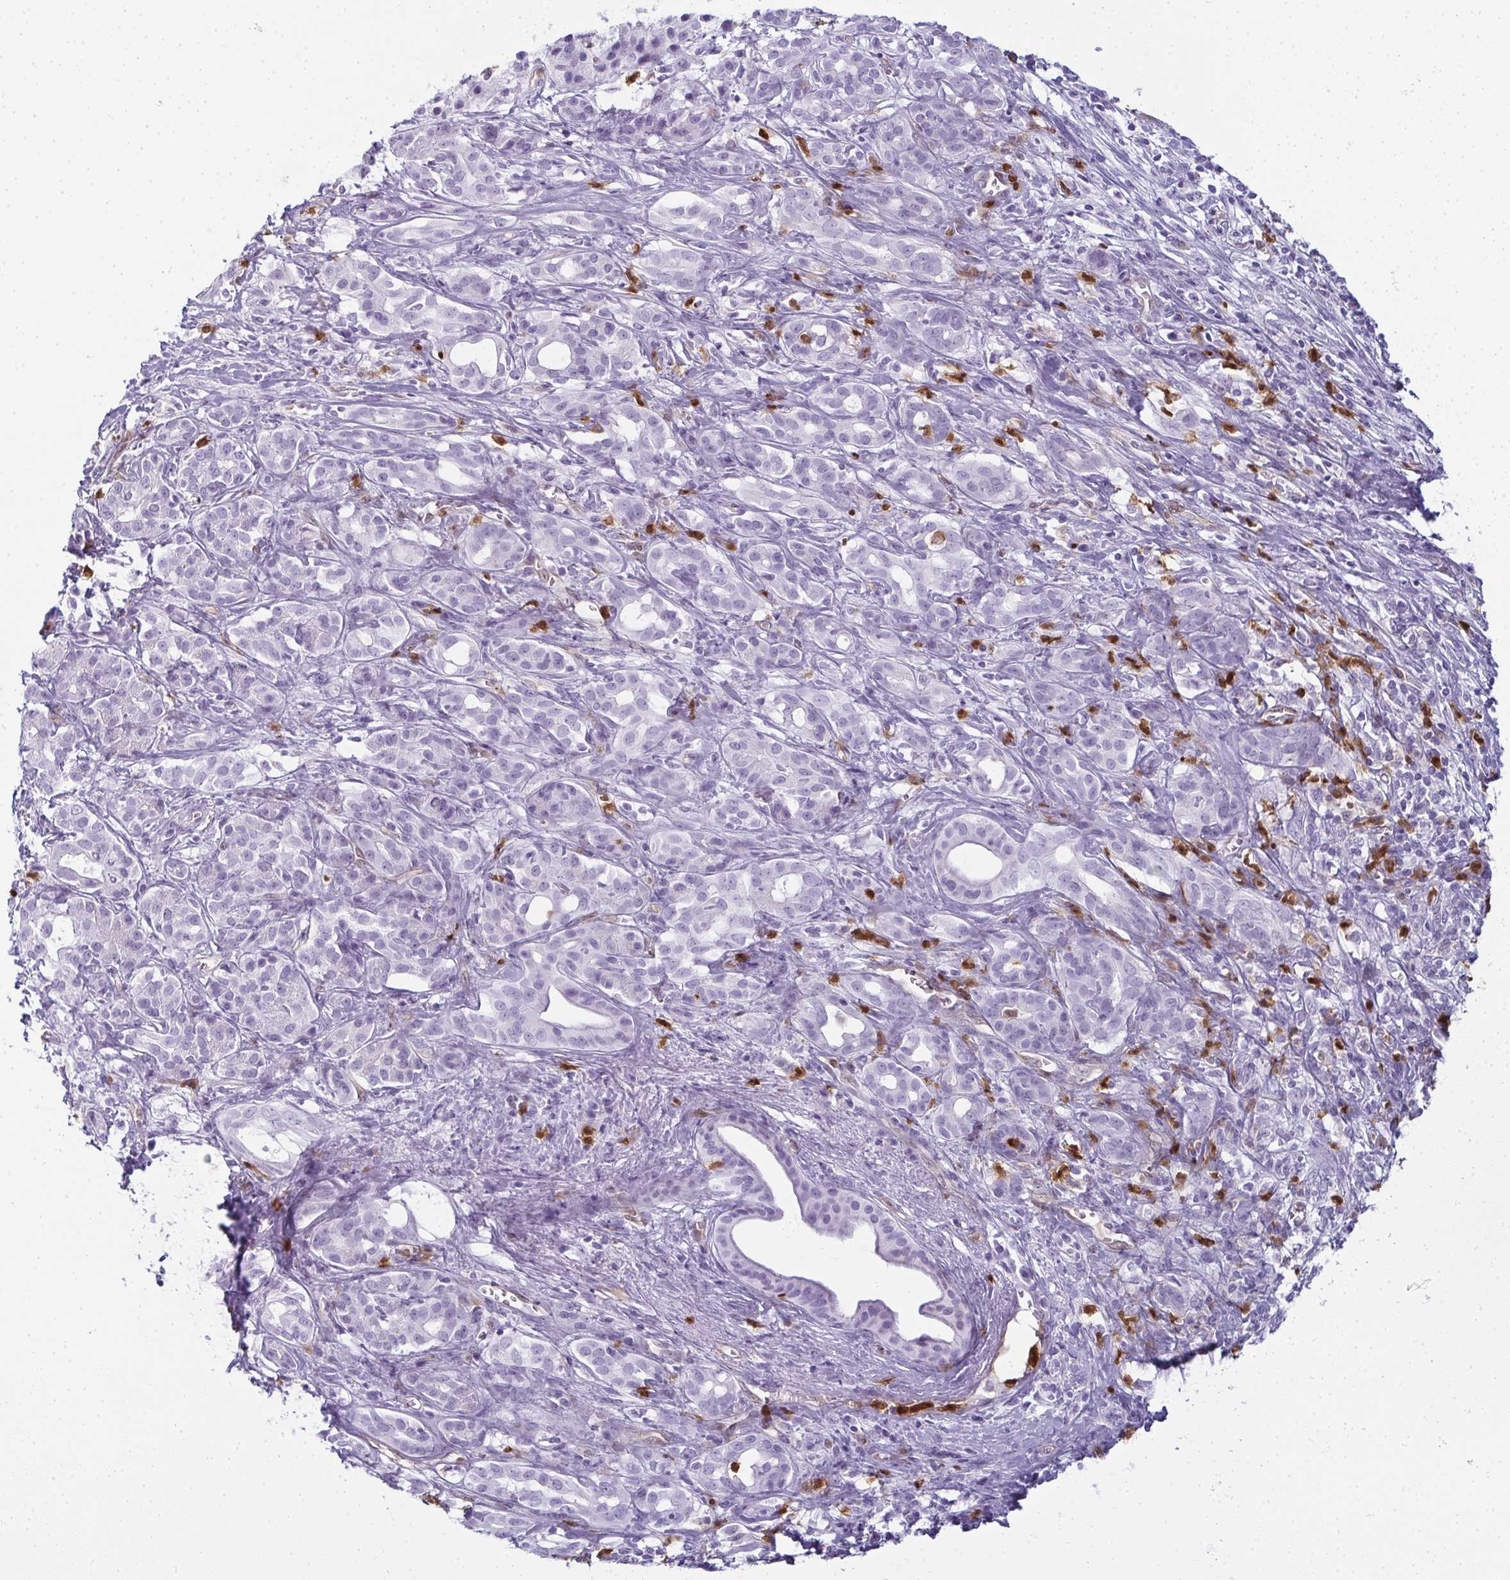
{"staining": {"intensity": "negative", "quantity": "none", "location": "none"}, "tissue": "pancreatic cancer", "cell_type": "Tumor cells", "image_type": "cancer", "snomed": [{"axis": "morphology", "description": "Adenocarcinoma, NOS"}, {"axis": "topography", "description": "Pancreas"}], "caption": "A histopathology image of adenocarcinoma (pancreatic) stained for a protein demonstrates no brown staining in tumor cells.", "gene": "CDA", "patient": {"sex": "male", "age": 61}}